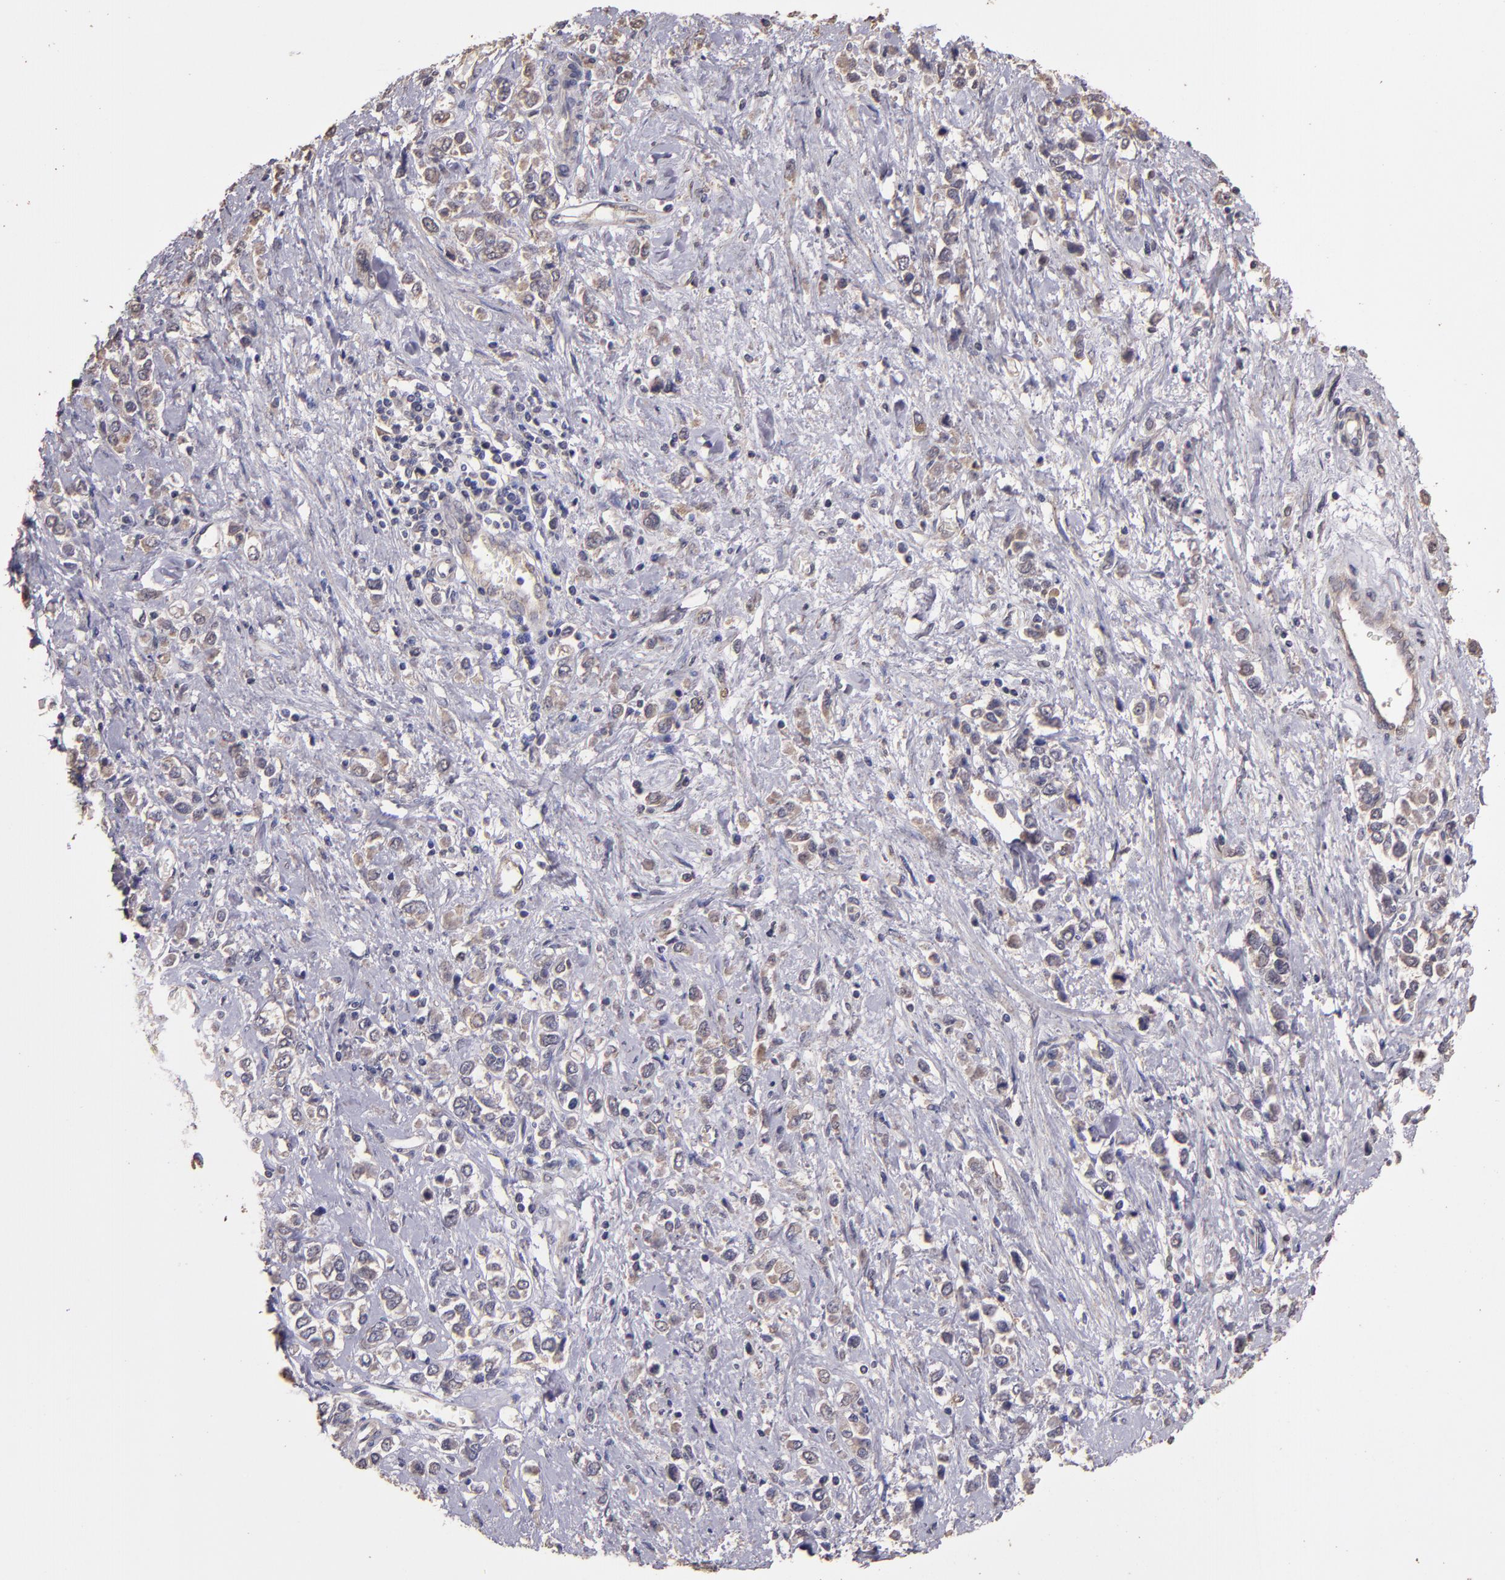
{"staining": {"intensity": "weak", "quantity": ">75%", "location": "cytoplasmic/membranous"}, "tissue": "stomach cancer", "cell_type": "Tumor cells", "image_type": "cancer", "snomed": [{"axis": "morphology", "description": "Adenocarcinoma, NOS"}, {"axis": "topography", "description": "Stomach, upper"}], "caption": "Immunohistochemical staining of stomach adenocarcinoma shows low levels of weak cytoplasmic/membranous expression in about >75% of tumor cells.", "gene": "HECTD1", "patient": {"sex": "male", "age": 76}}